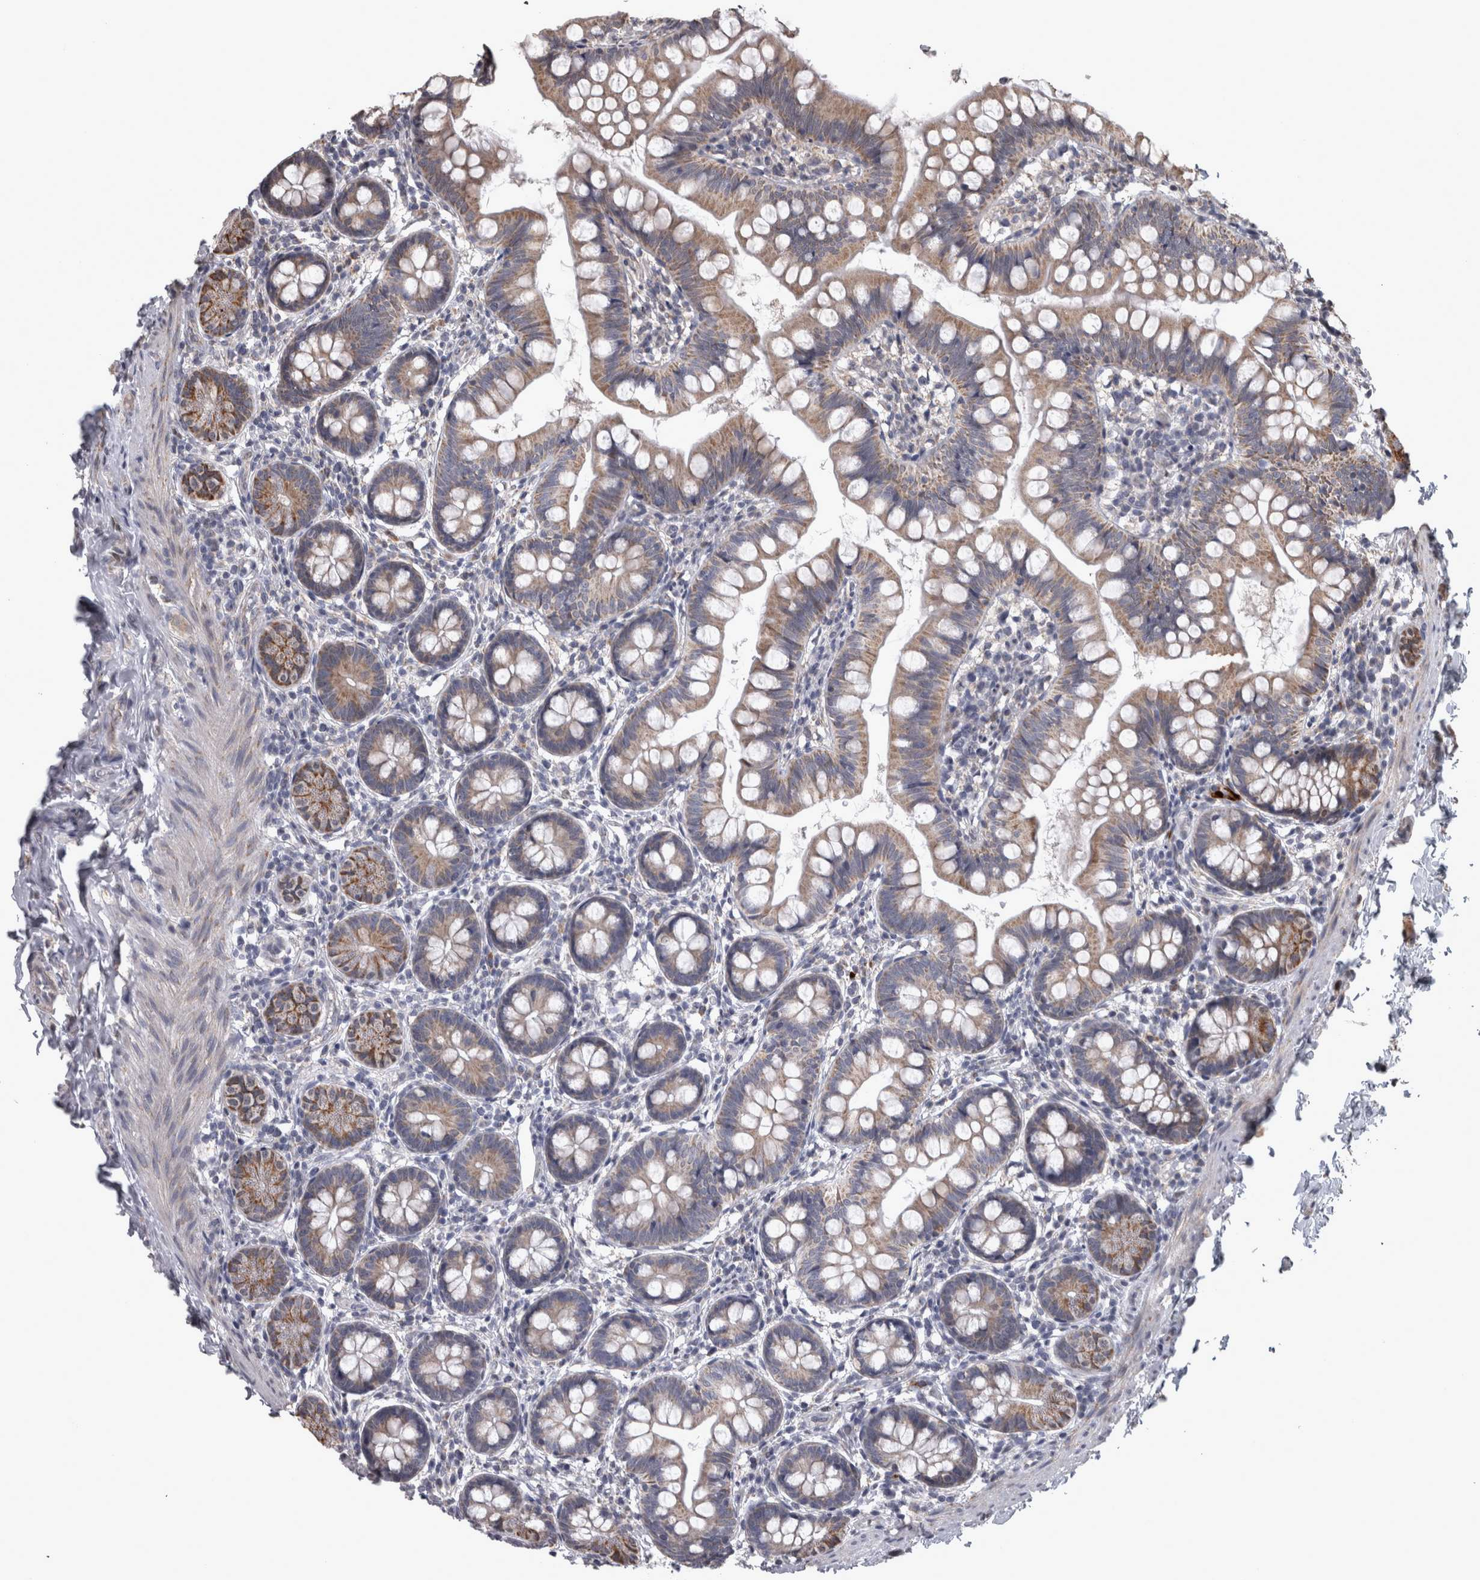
{"staining": {"intensity": "weak", "quantity": ">75%", "location": "cytoplasmic/membranous"}, "tissue": "small intestine", "cell_type": "Glandular cells", "image_type": "normal", "snomed": [{"axis": "morphology", "description": "Normal tissue, NOS"}, {"axis": "topography", "description": "Small intestine"}], "caption": "Benign small intestine shows weak cytoplasmic/membranous expression in approximately >75% of glandular cells, visualized by immunohistochemistry.", "gene": "DBT", "patient": {"sex": "male", "age": 7}}